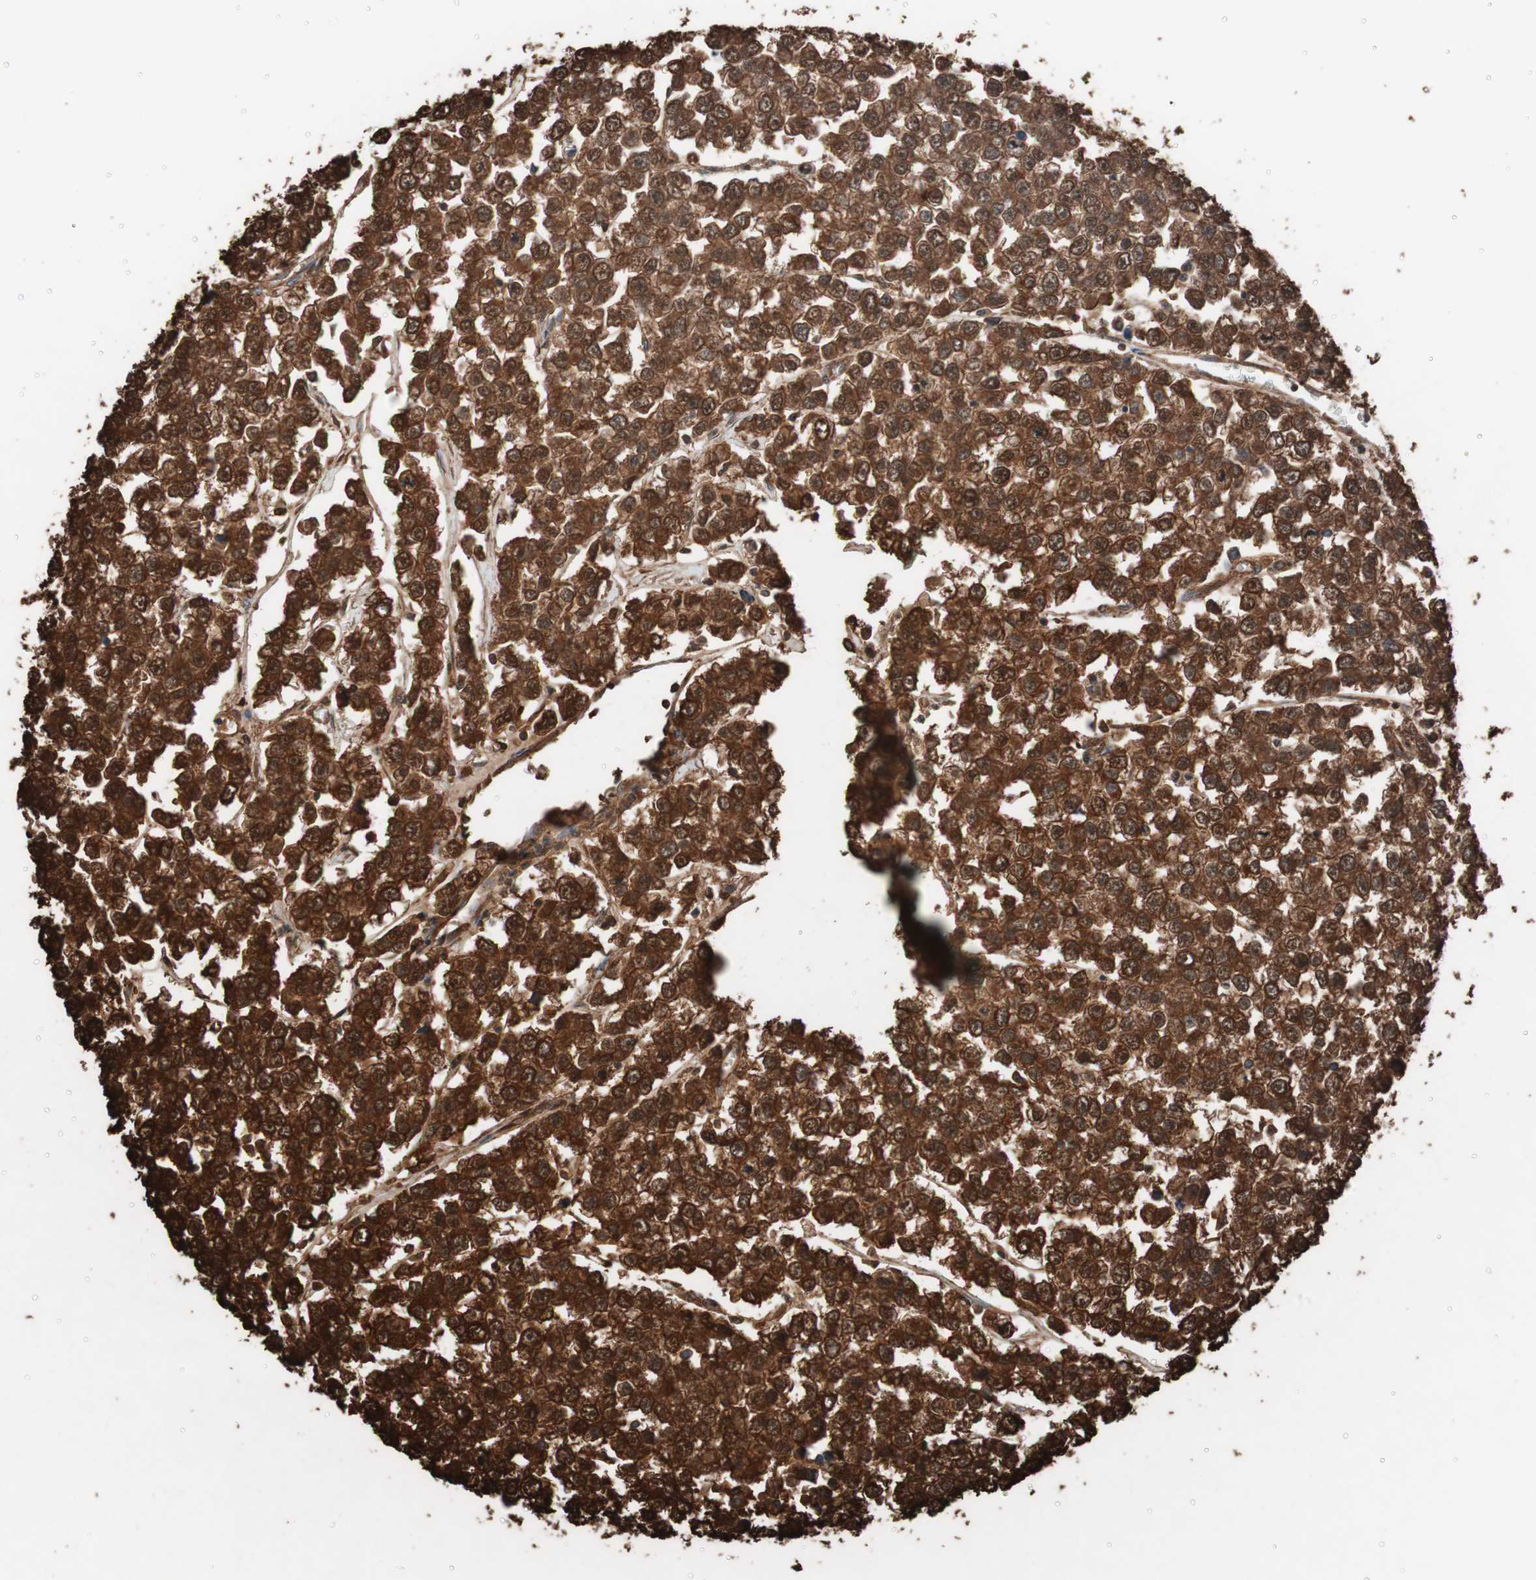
{"staining": {"intensity": "strong", "quantity": ">75%", "location": "cytoplasmic/membranous,nuclear"}, "tissue": "testis cancer", "cell_type": "Tumor cells", "image_type": "cancer", "snomed": [{"axis": "morphology", "description": "Seminoma, NOS"}, {"axis": "morphology", "description": "Carcinoma, Embryonal, NOS"}, {"axis": "topography", "description": "Testis"}], "caption": "Strong cytoplasmic/membranous and nuclear protein positivity is appreciated in approximately >75% of tumor cells in seminoma (testis). The staining was performed using DAB (3,3'-diaminobenzidine) to visualize the protein expression in brown, while the nuclei were stained in blue with hematoxylin (Magnification: 20x).", "gene": "CALM2", "patient": {"sex": "male", "age": 52}}